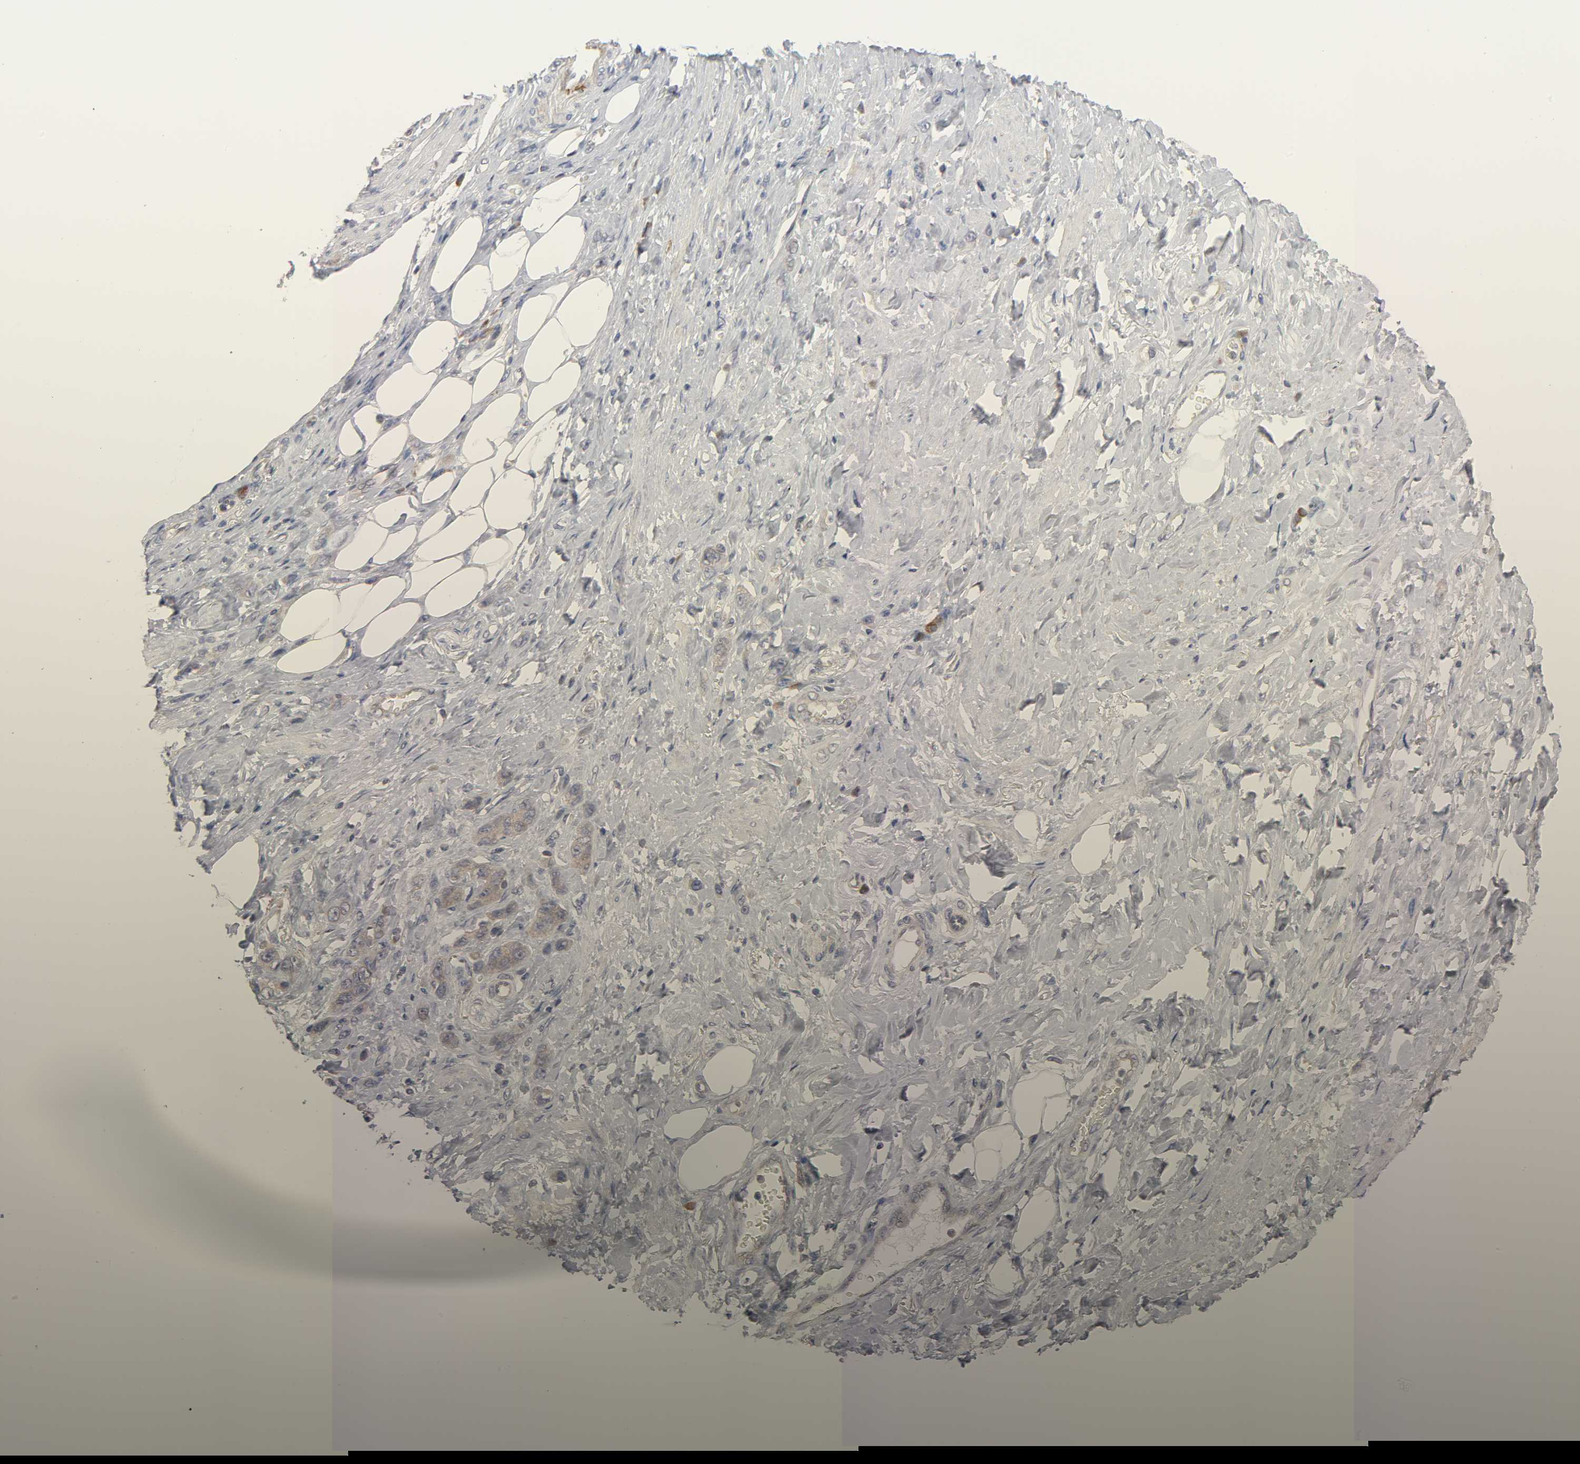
{"staining": {"intensity": "weak", "quantity": ">75%", "location": "cytoplasmic/membranous"}, "tissue": "stomach cancer", "cell_type": "Tumor cells", "image_type": "cancer", "snomed": [{"axis": "morphology", "description": "Adenocarcinoma, NOS"}, {"axis": "topography", "description": "Stomach"}], "caption": "Brown immunohistochemical staining in stomach cancer (adenocarcinoma) shows weak cytoplasmic/membranous staining in about >75% of tumor cells. (brown staining indicates protein expression, while blue staining denotes nuclei).", "gene": "IL4R", "patient": {"sex": "male", "age": 82}}